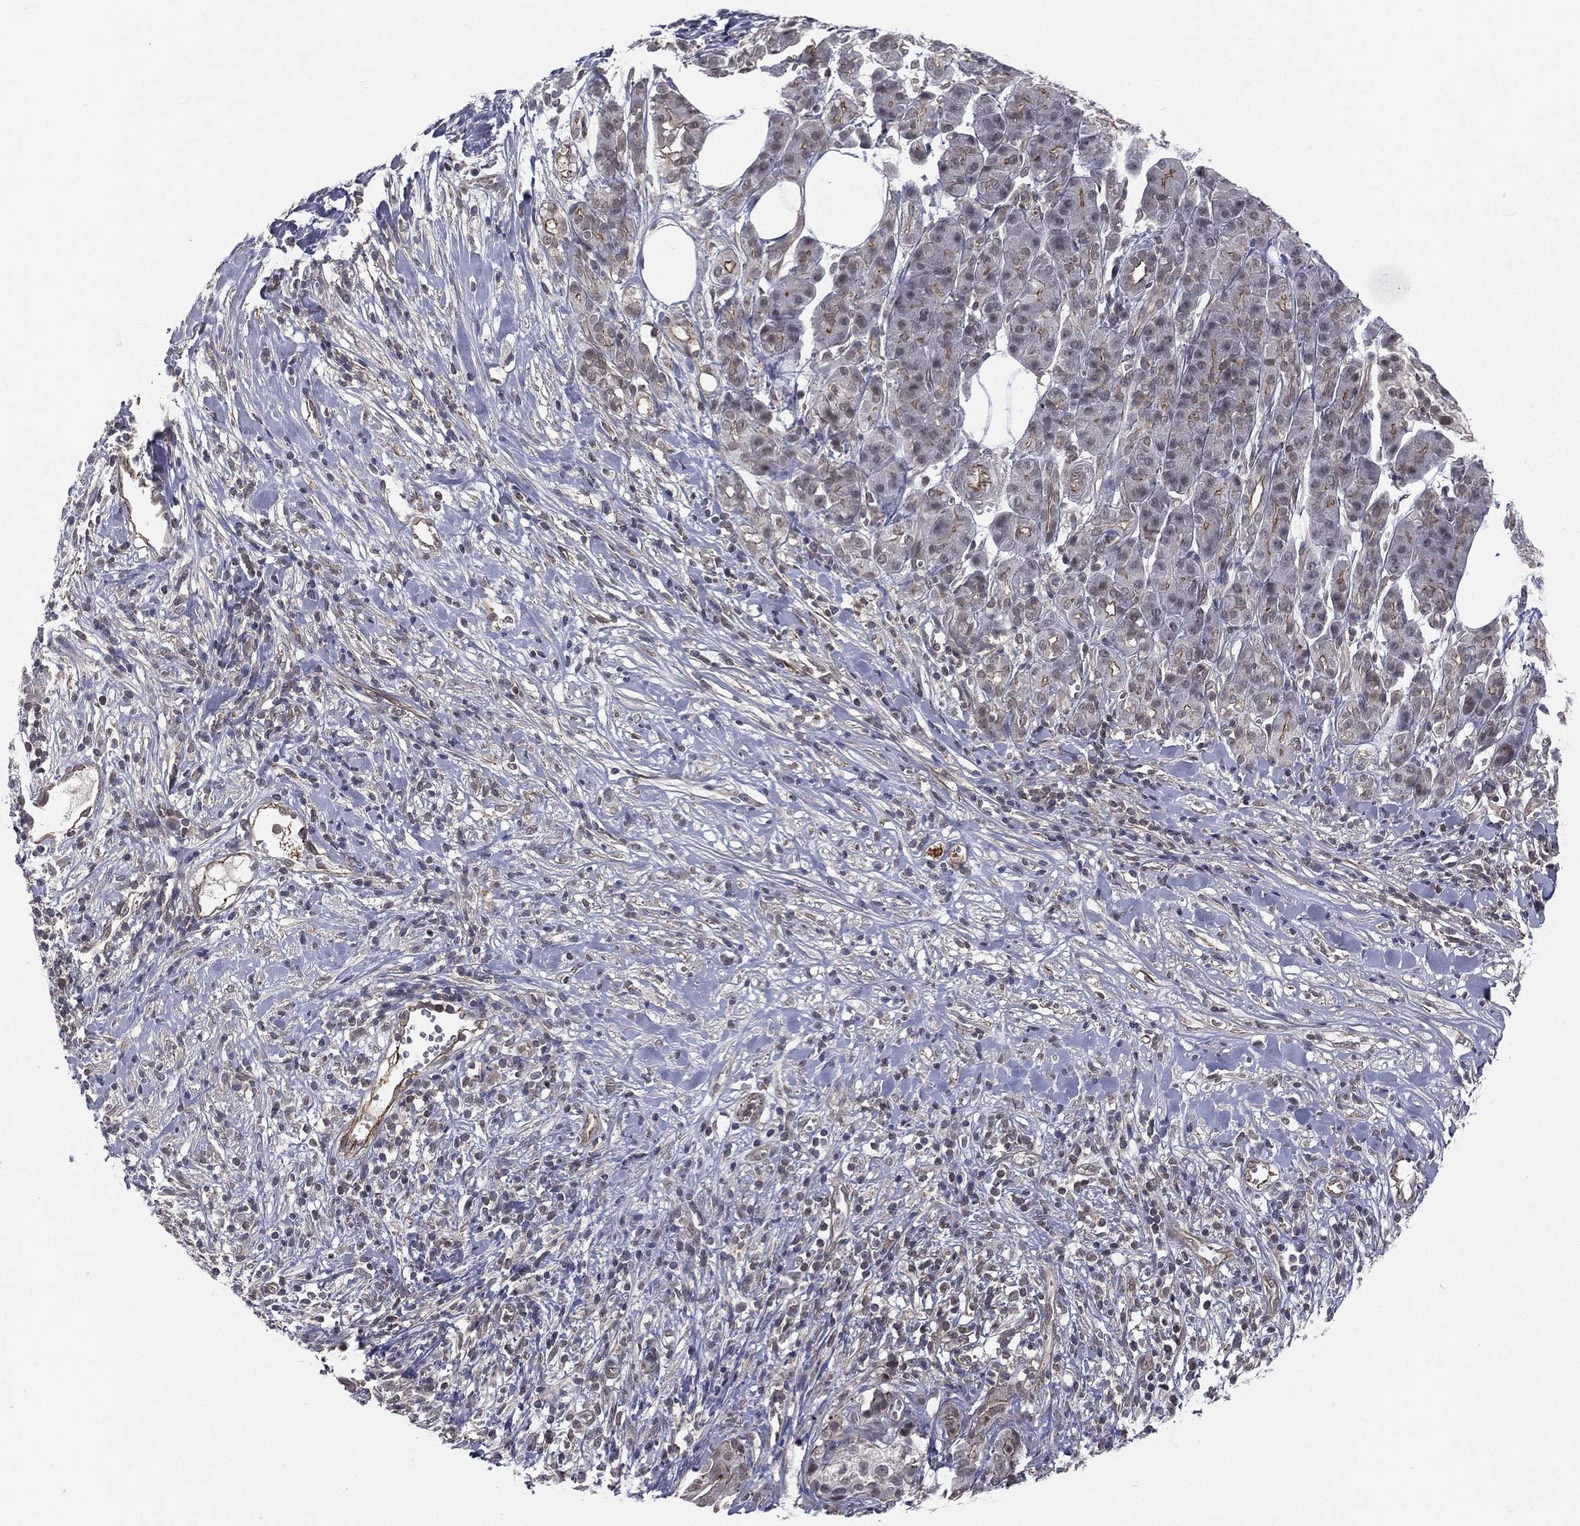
{"staining": {"intensity": "moderate", "quantity": "<25%", "location": "cytoplasmic/membranous"}, "tissue": "pancreatic cancer", "cell_type": "Tumor cells", "image_type": "cancer", "snomed": [{"axis": "morphology", "description": "Adenocarcinoma, NOS"}, {"axis": "topography", "description": "Pancreas"}], "caption": "IHC staining of pancreatic cancer, which demonstrates low levels of moderate cytoplasmic/membranous staining in about <25% of tumor cells indicating moderate cytoplasmic/membranous protein expression. The staining was performed using DAB (3,3'-diaminobenzidine) (brown) for protein detection and nuclei were counterstained in hematoxylin (blue).", "gene": "MORC2", "patient": {"sex": "male", "age": 61}}